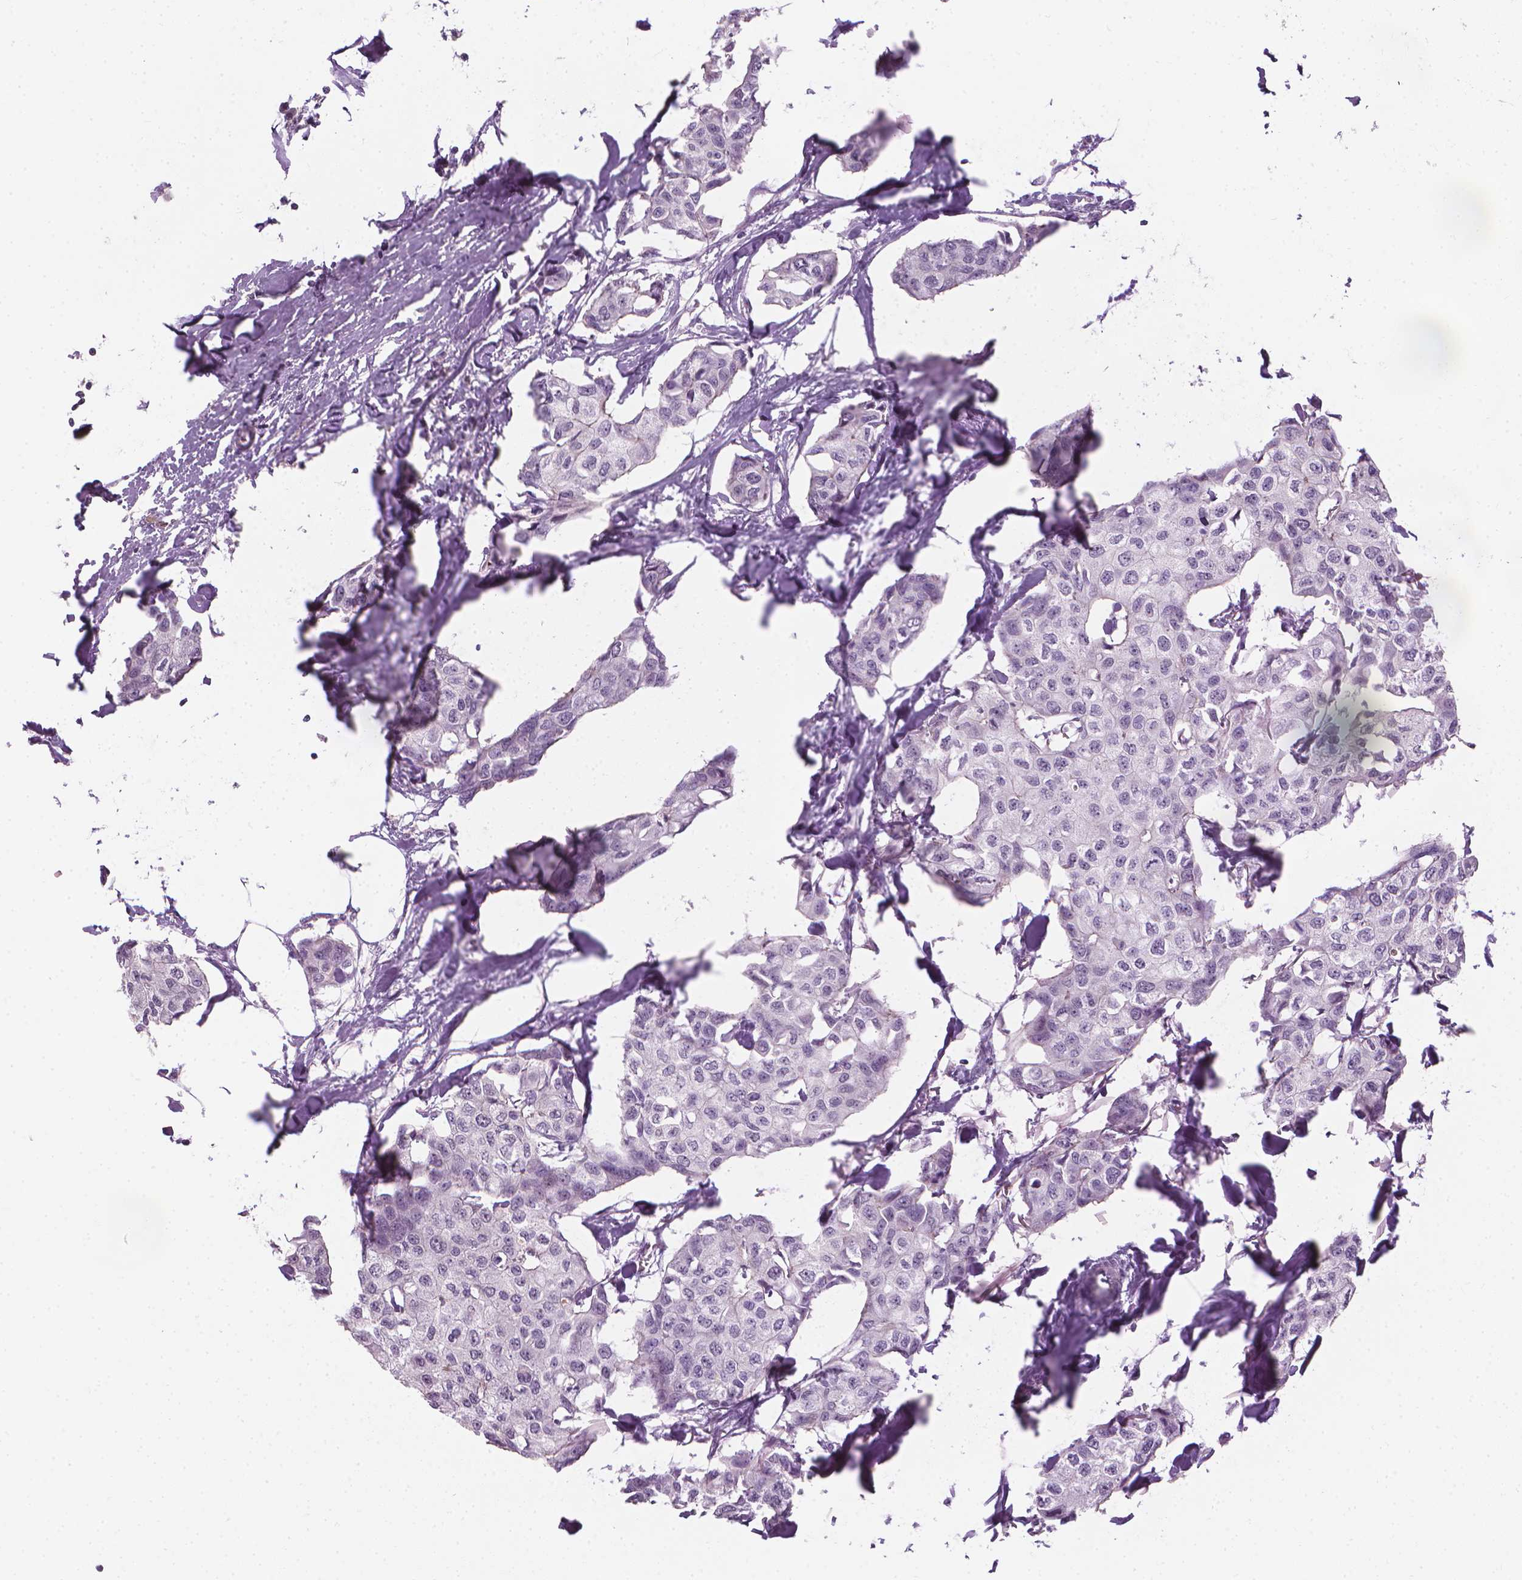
{"staining": {"intensity": "negative", "quantity": "none", "location": "none"}, "tissue": "breast cancer", "cell_type": "Tumor cells", "image_type": "cancer", "snomed": [{"axis": "morphology", "description": "Duct carcinoma"}, {"axis": "topography", "description": "Breast"}], "caption": "This is a photomicrograph of immunohistochemistry staining of infiltrating ductal carcinoma (breast), which shows no expression in tumor cells.", "gene": "SAXO2", "patient": {"sex": "female", "age": 80}}